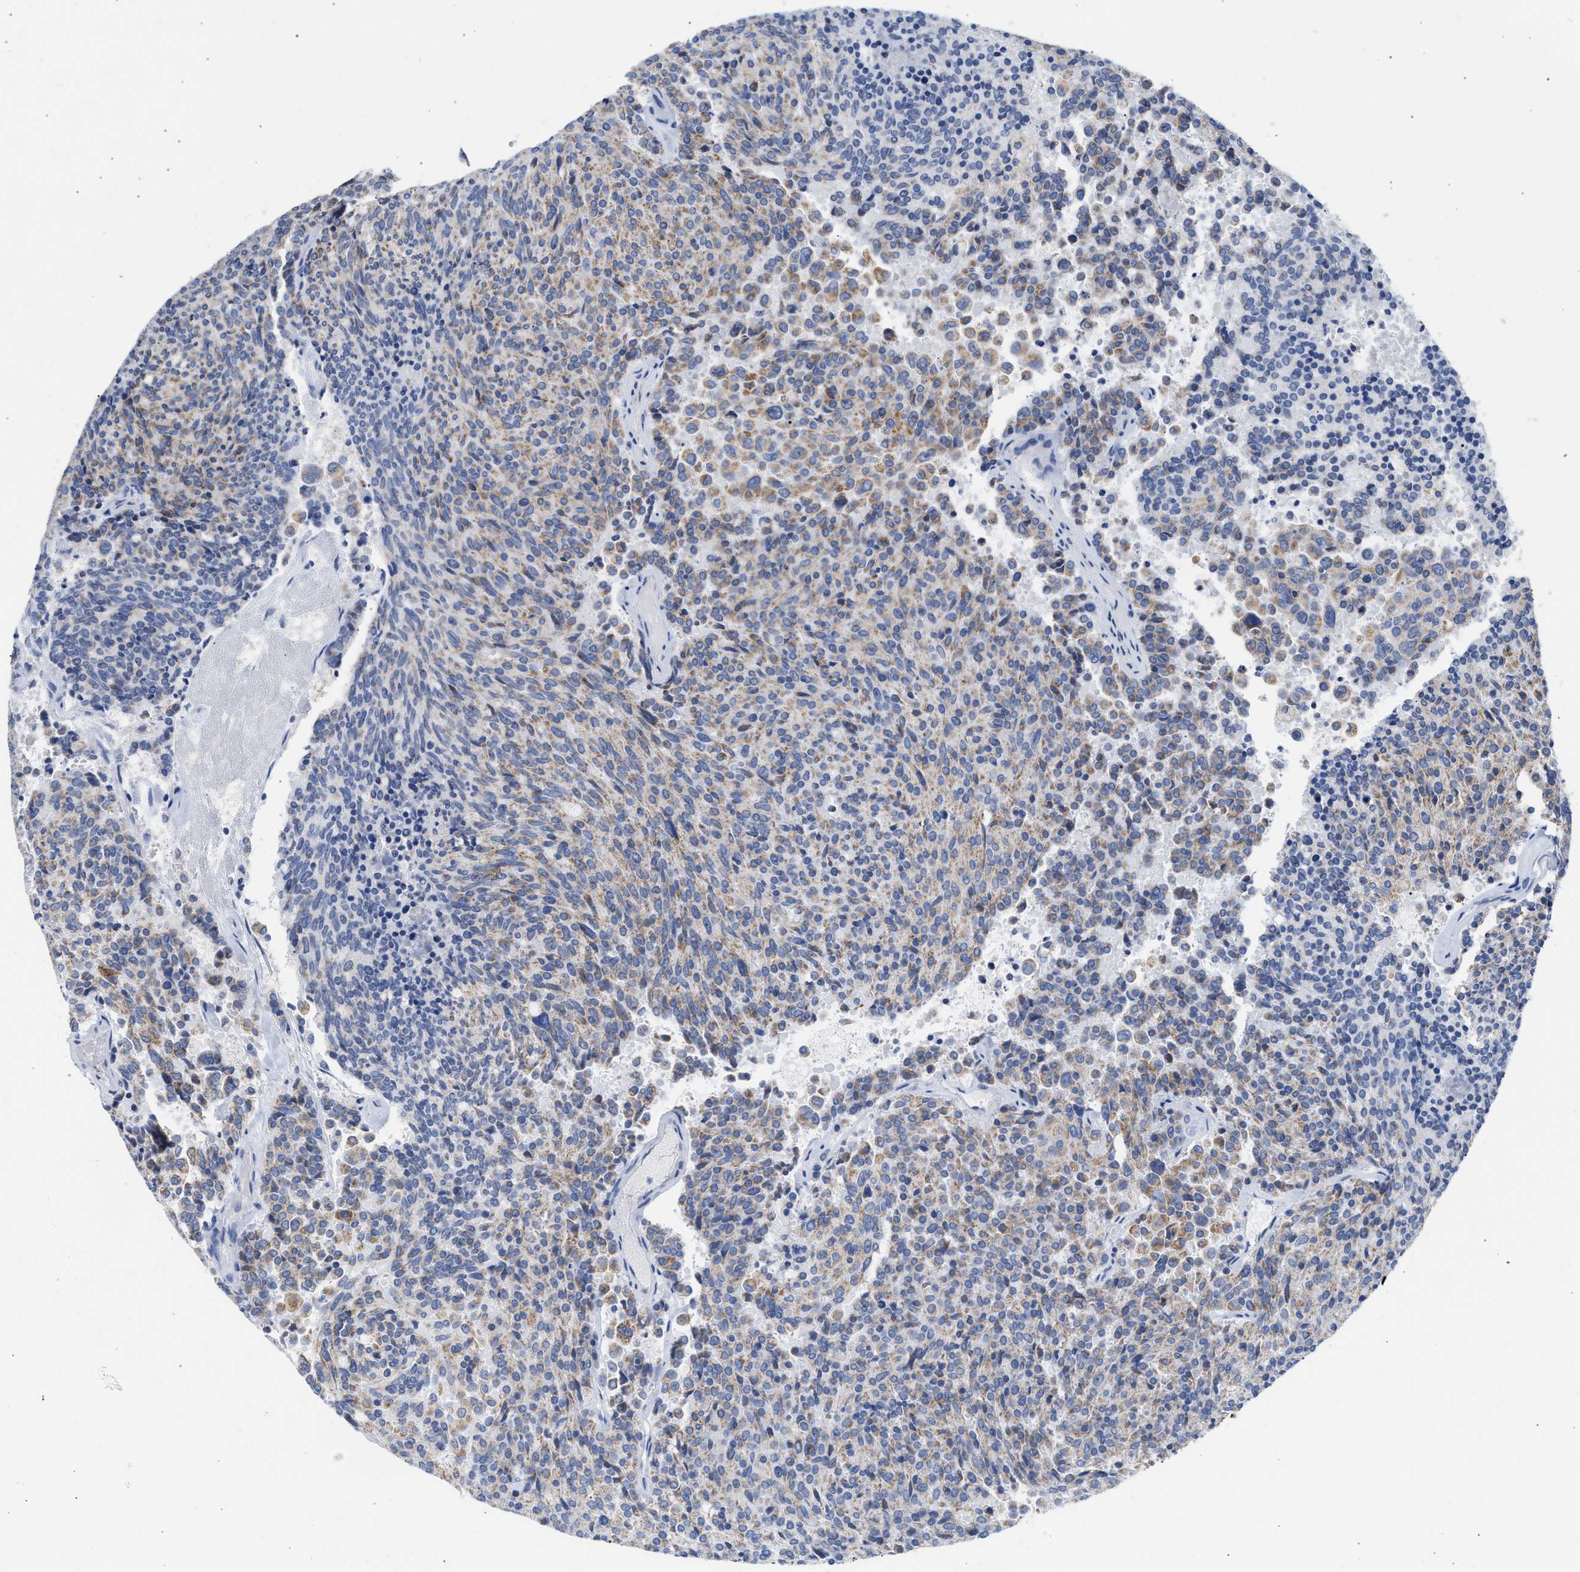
{"staining": {"intensity": "weak", "quantity": "25%-75%", "location": "cytoplasmic/membranous"}, "tissue": "carcinoid", "cell_type": "Tumor cells", "image_type": "cancer", "snomed": [{"axis": "morphology", "description": "Carcinoid, malignant, NOS"}, {"axis": "topography", "description": "Pancreas"}], "caption": "Brown immunohistochemical staining in human malignant carcinoid displays weak cytoplasmic/membranous positivity in about 25%-75% of tumor cells. The staining was performed using DAB, with brown indicating positive protein expression. Nuclei are stained blue with hematoxylin.", "gene": "ACOT13", "patient": {"sex": "female", "age": 54}}